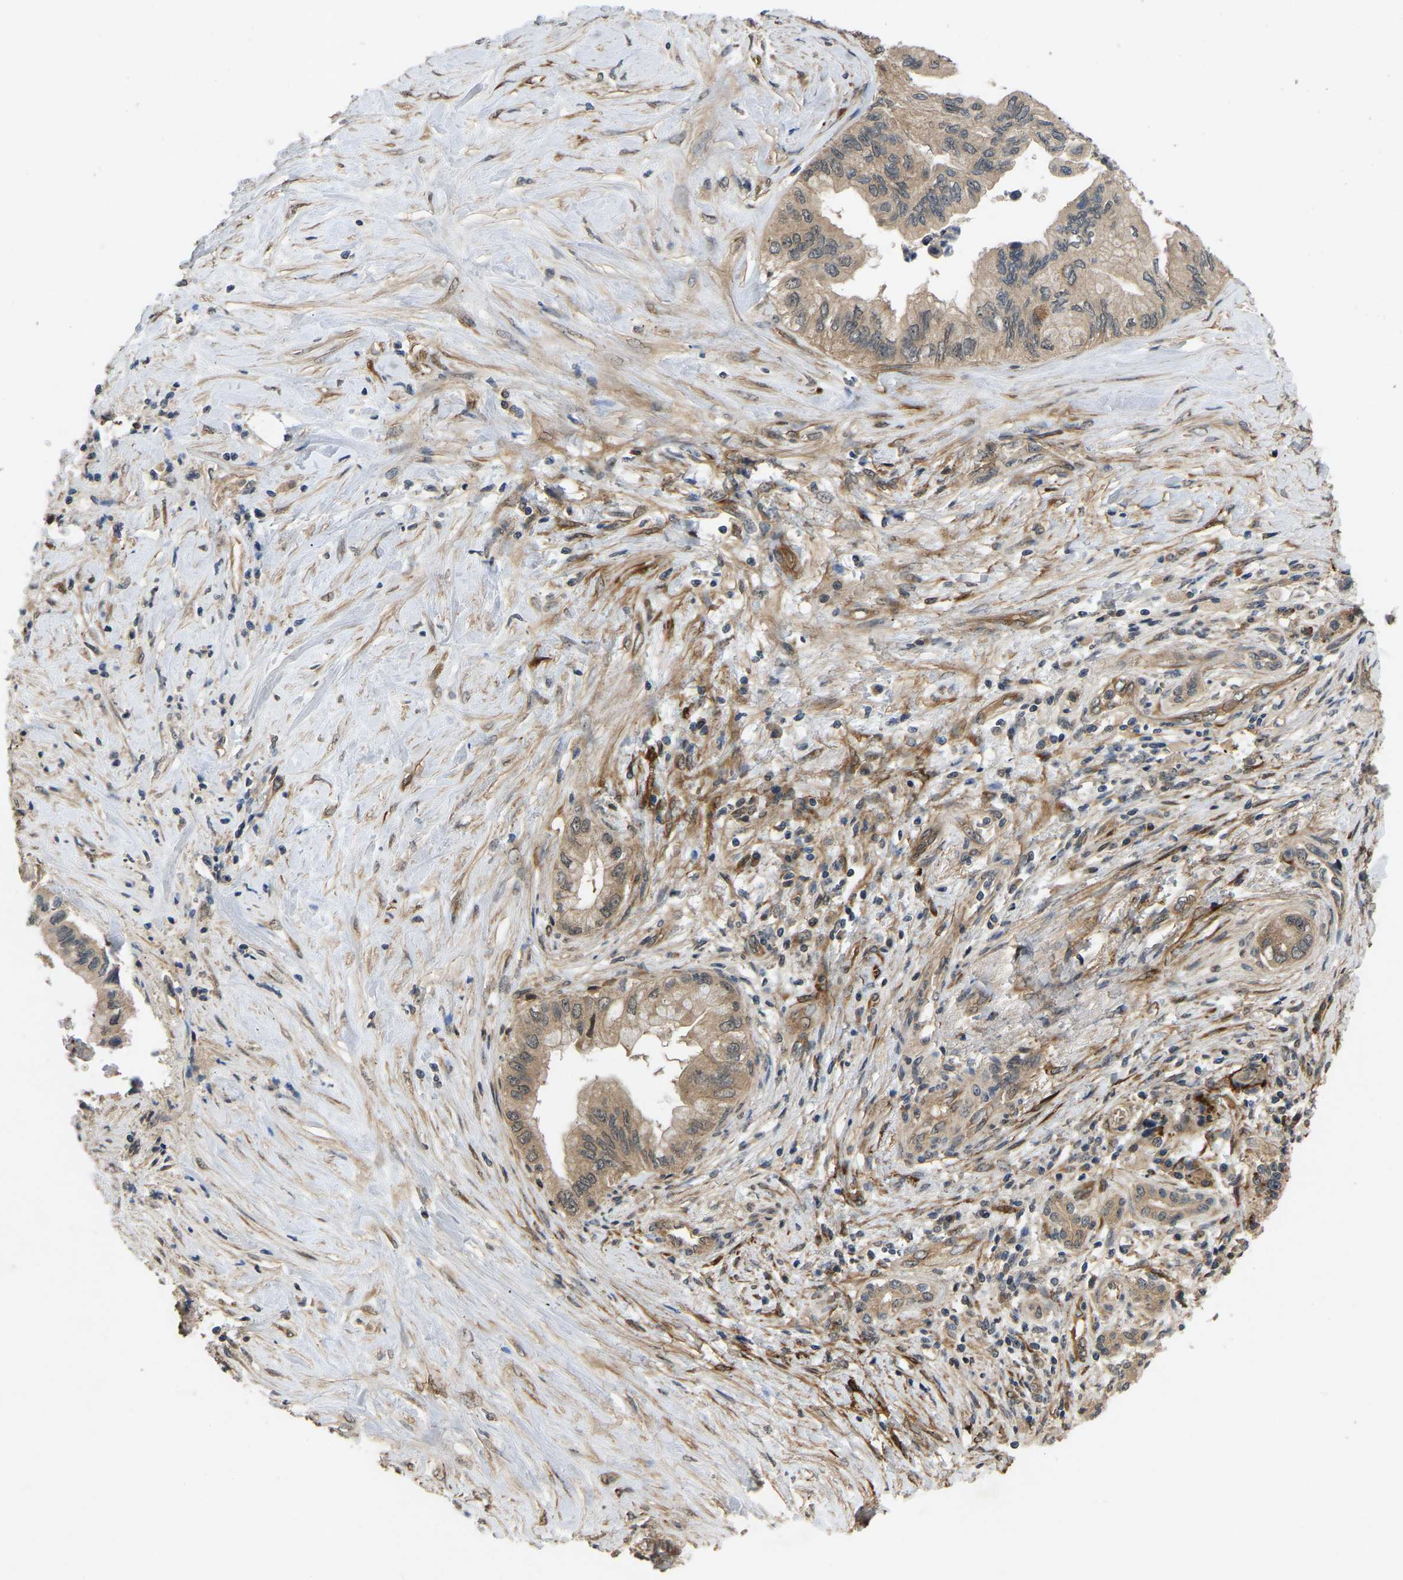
{"staining": {"intensity": "moderate", "quantity": ">75%", "location": "cytoplasmic/membranous"}, "tissue": "pancreatic cancer", "cell_type": "Tumor cells", "image_type": "cancer", "snomed": [{"axis": "morphology", "description": "Adenocarcinoma, NOS"}, {"axis": "topography", "description": "Pancreas"}], "caption": "Immunohistochemical staining of human pancreatic adenocarcinoma shows medium levels of moderate cytoplasmic/membranous staining in about >75% of tumor cells.", "gene": "LIMK2", "patient": {"sex": "female", "age": 73}}